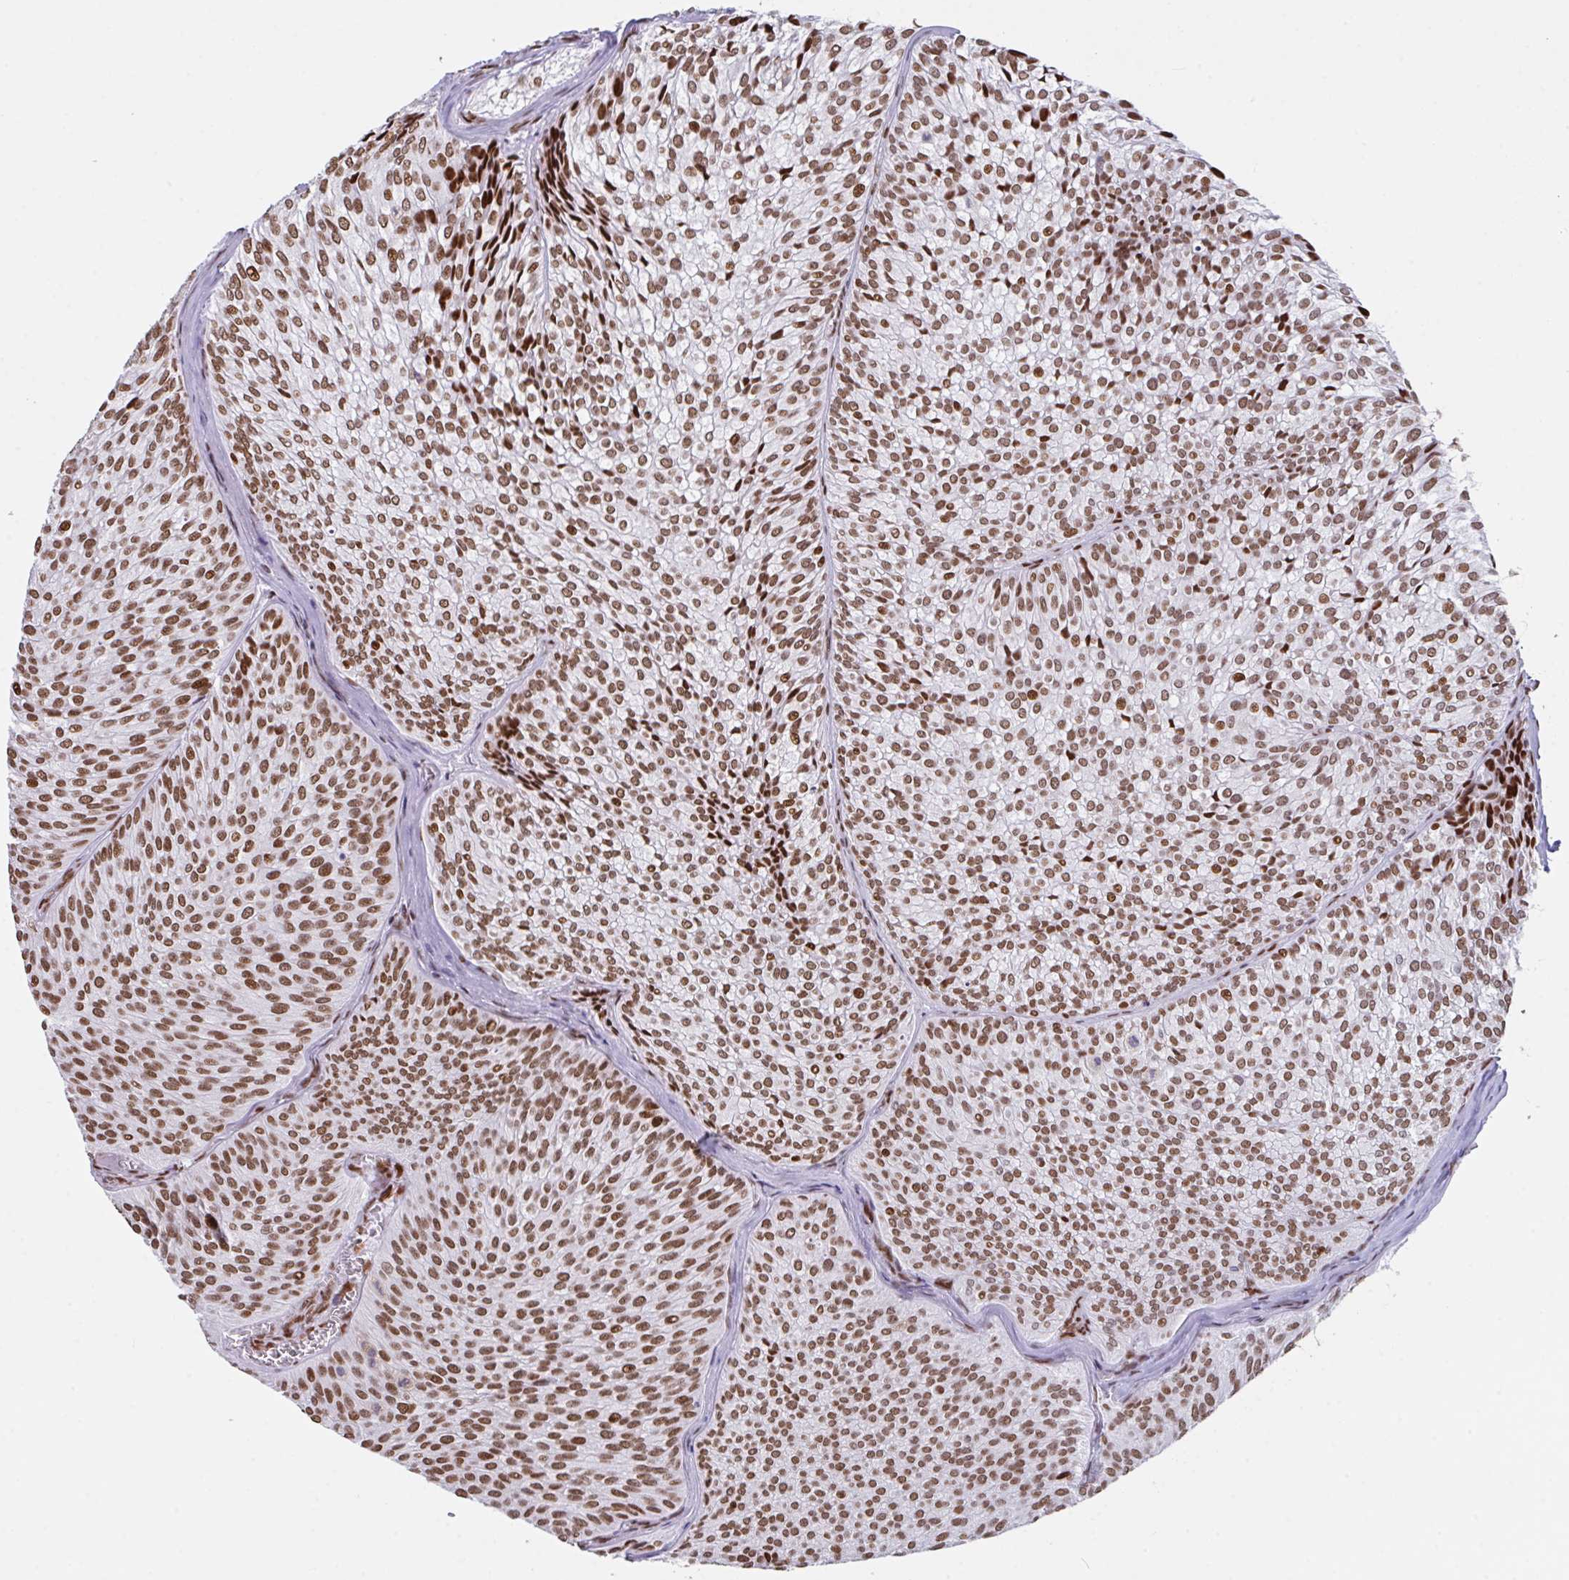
{"staining": {"intensity": "moderate", "quantity": ">75%", "location": "nuclear"}, "tissue": "urothelial cancer", "cell_type": "Tumor cells", "image_type": "cancer", "snomed": [{"axis": "morphology", "description": "Urothelial carcinoma, Low grade"}, {"axis": "topography", "description": "Urinary bladder"}], "caption": "An immunohistochemistry (IHC) image of neoplastic tissue is shown. Protein staining in brown highlights moderate nuclear positivity in urothelial cancer within tumor cells.", "gene": "CLP1", "patient": {"sex": "male", "age": 91}}